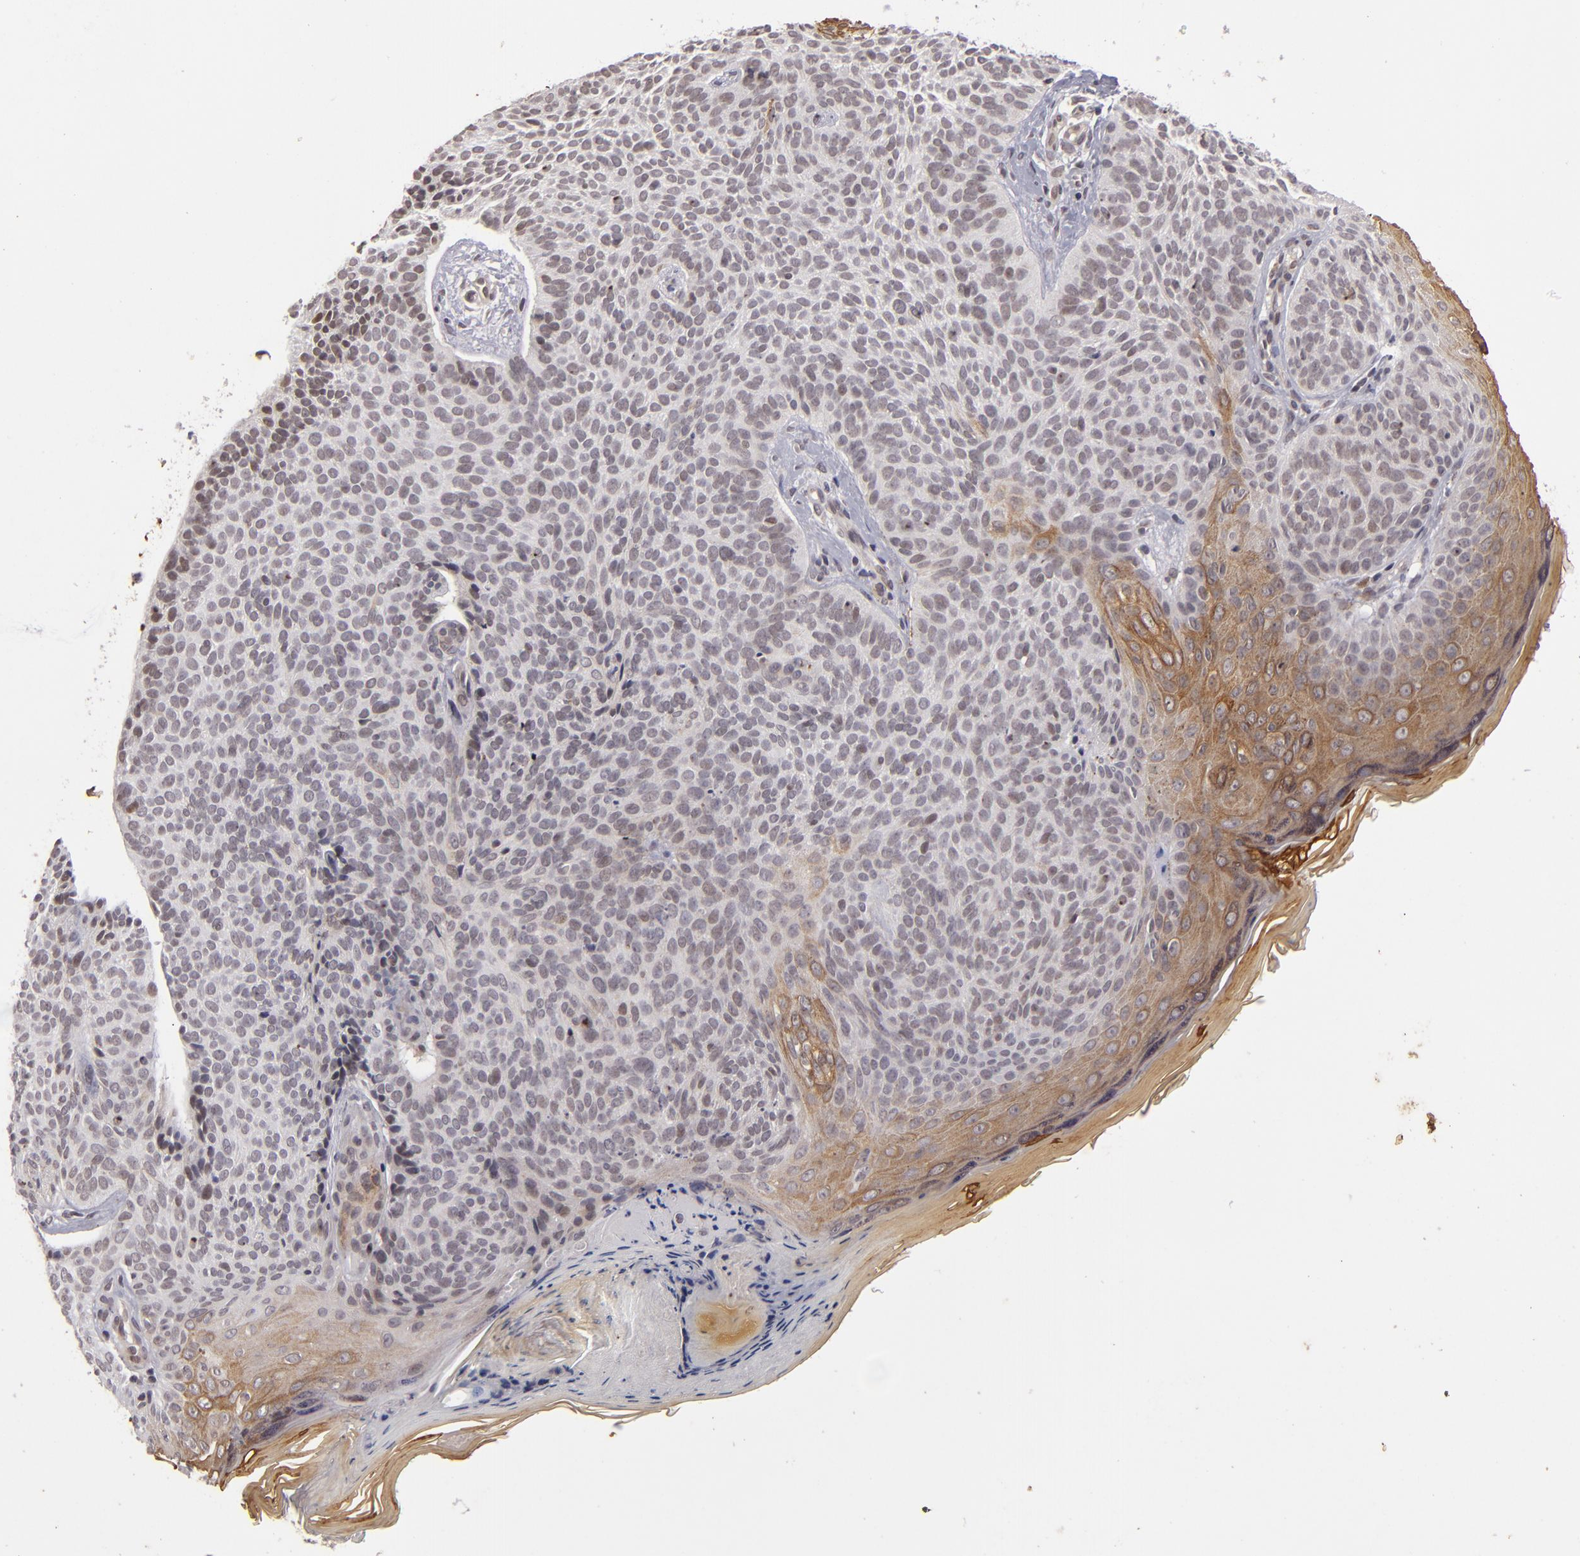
{"staining": {"intensity": "negative", "quantity": "none", "location": "none"}, "tissue": "skin cancer", "cell_type": "Tumor cells", "image_type": "cancer", "snomed": [{"axis": "morphology", "description": "Basal cell carcinoma"}, {"axis": "topography", "description": "Skin"}], "caption": "DAB immunohistochemical staining of human skin cancer (basal cell carcinoma) demonstrates no significant expression in tumor cells.", "gene": "DFFA", "patient": {"sex": "female", "age": 78}}